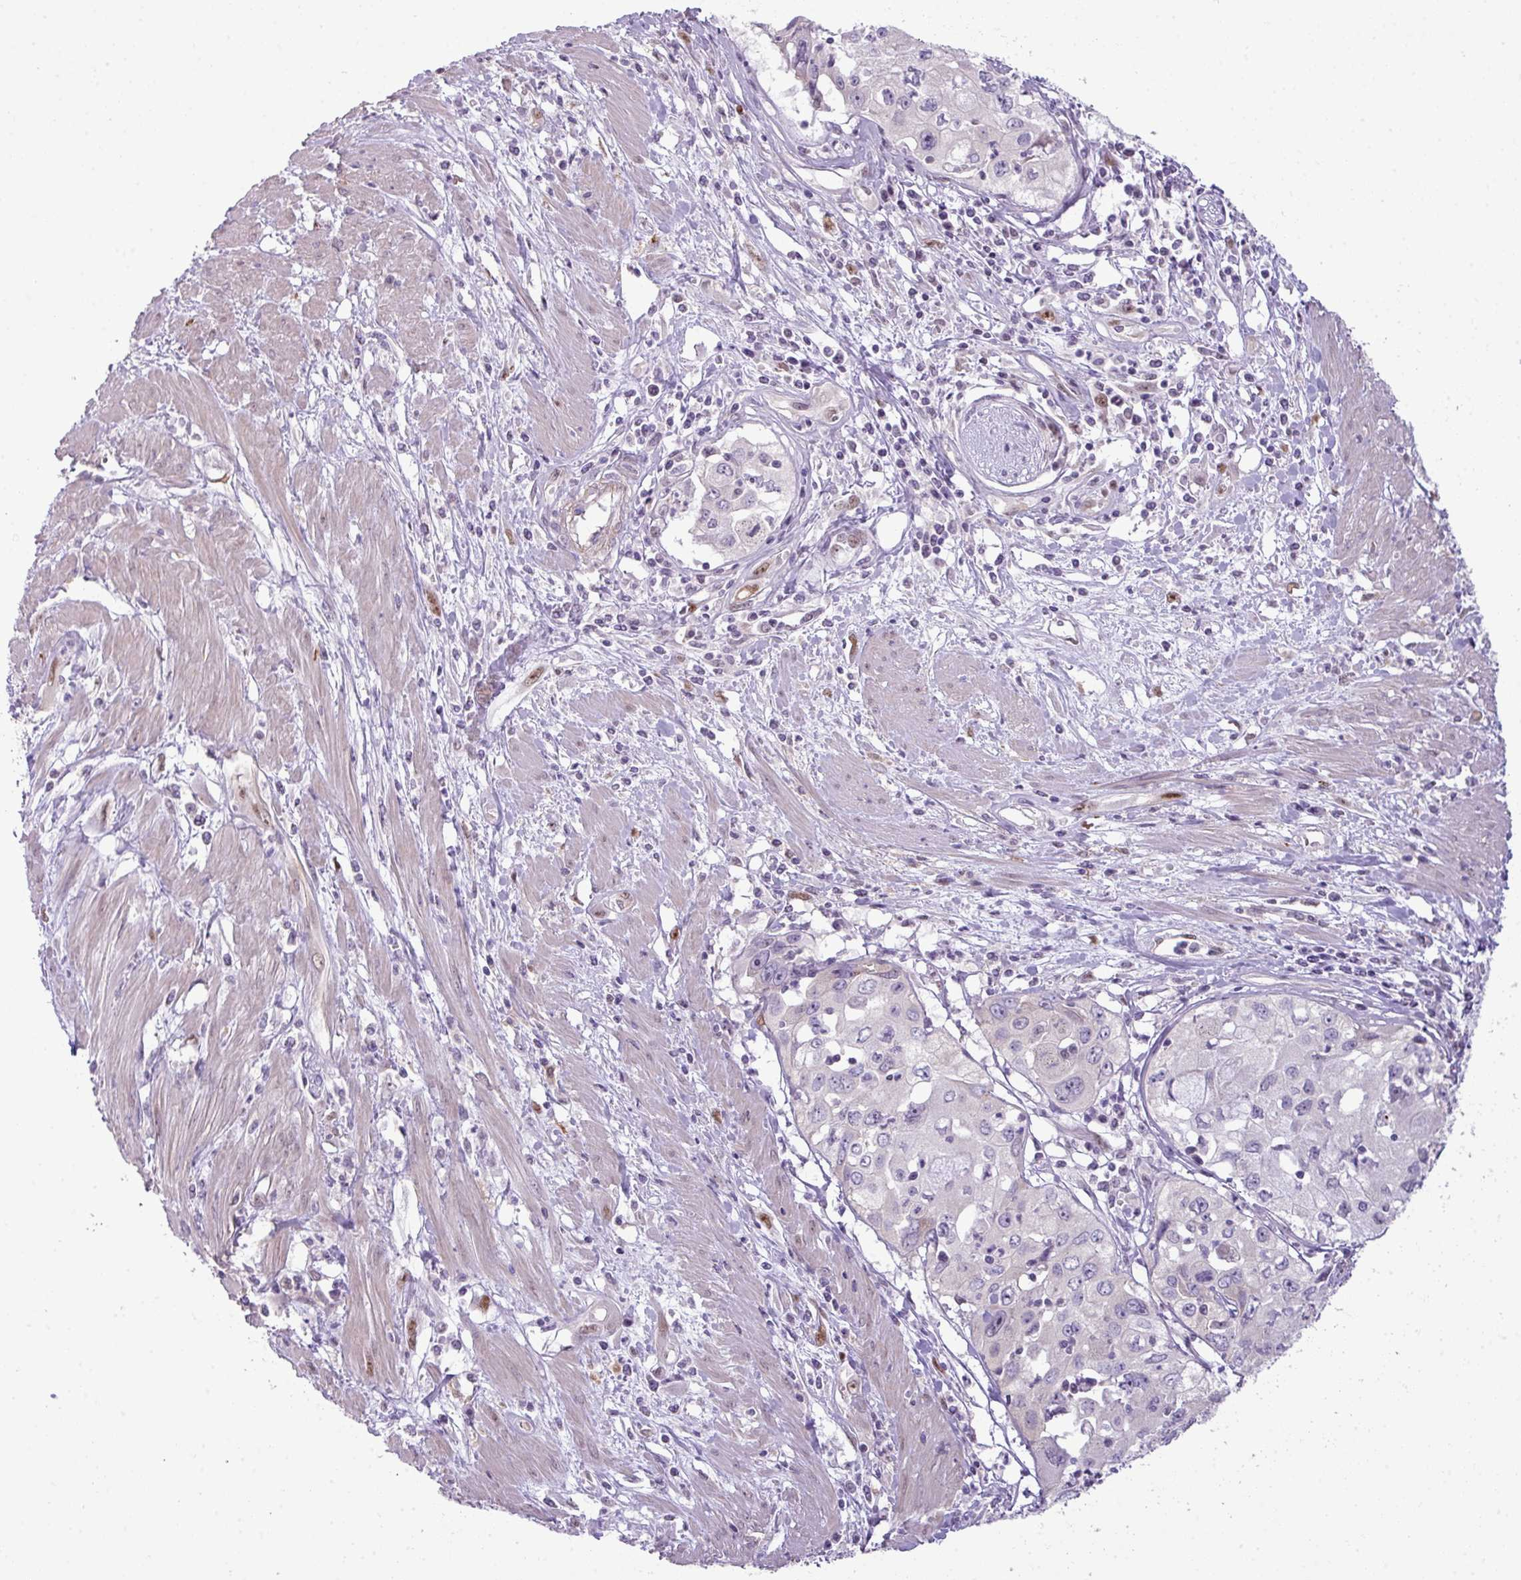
{"staining": {"intensity": "negative", "quantity": "none", "location": "none"}, "tissue": "cervical cancer", "cell_type": "Tumor cells", "image_type": "cancer", "snomed": [{"axis": "morphology", "description": "Squamous cell carcinoma, NOS"}, {"axis": "topography", "description": "Cervix"}], "caption": "This is a photomicrograph of IHC staining of squamous cell carcinoma (cervical), which shows no staining in tumor cells.", "gene": "MAK16", "patient": {"sex": "female", "age": 31}}